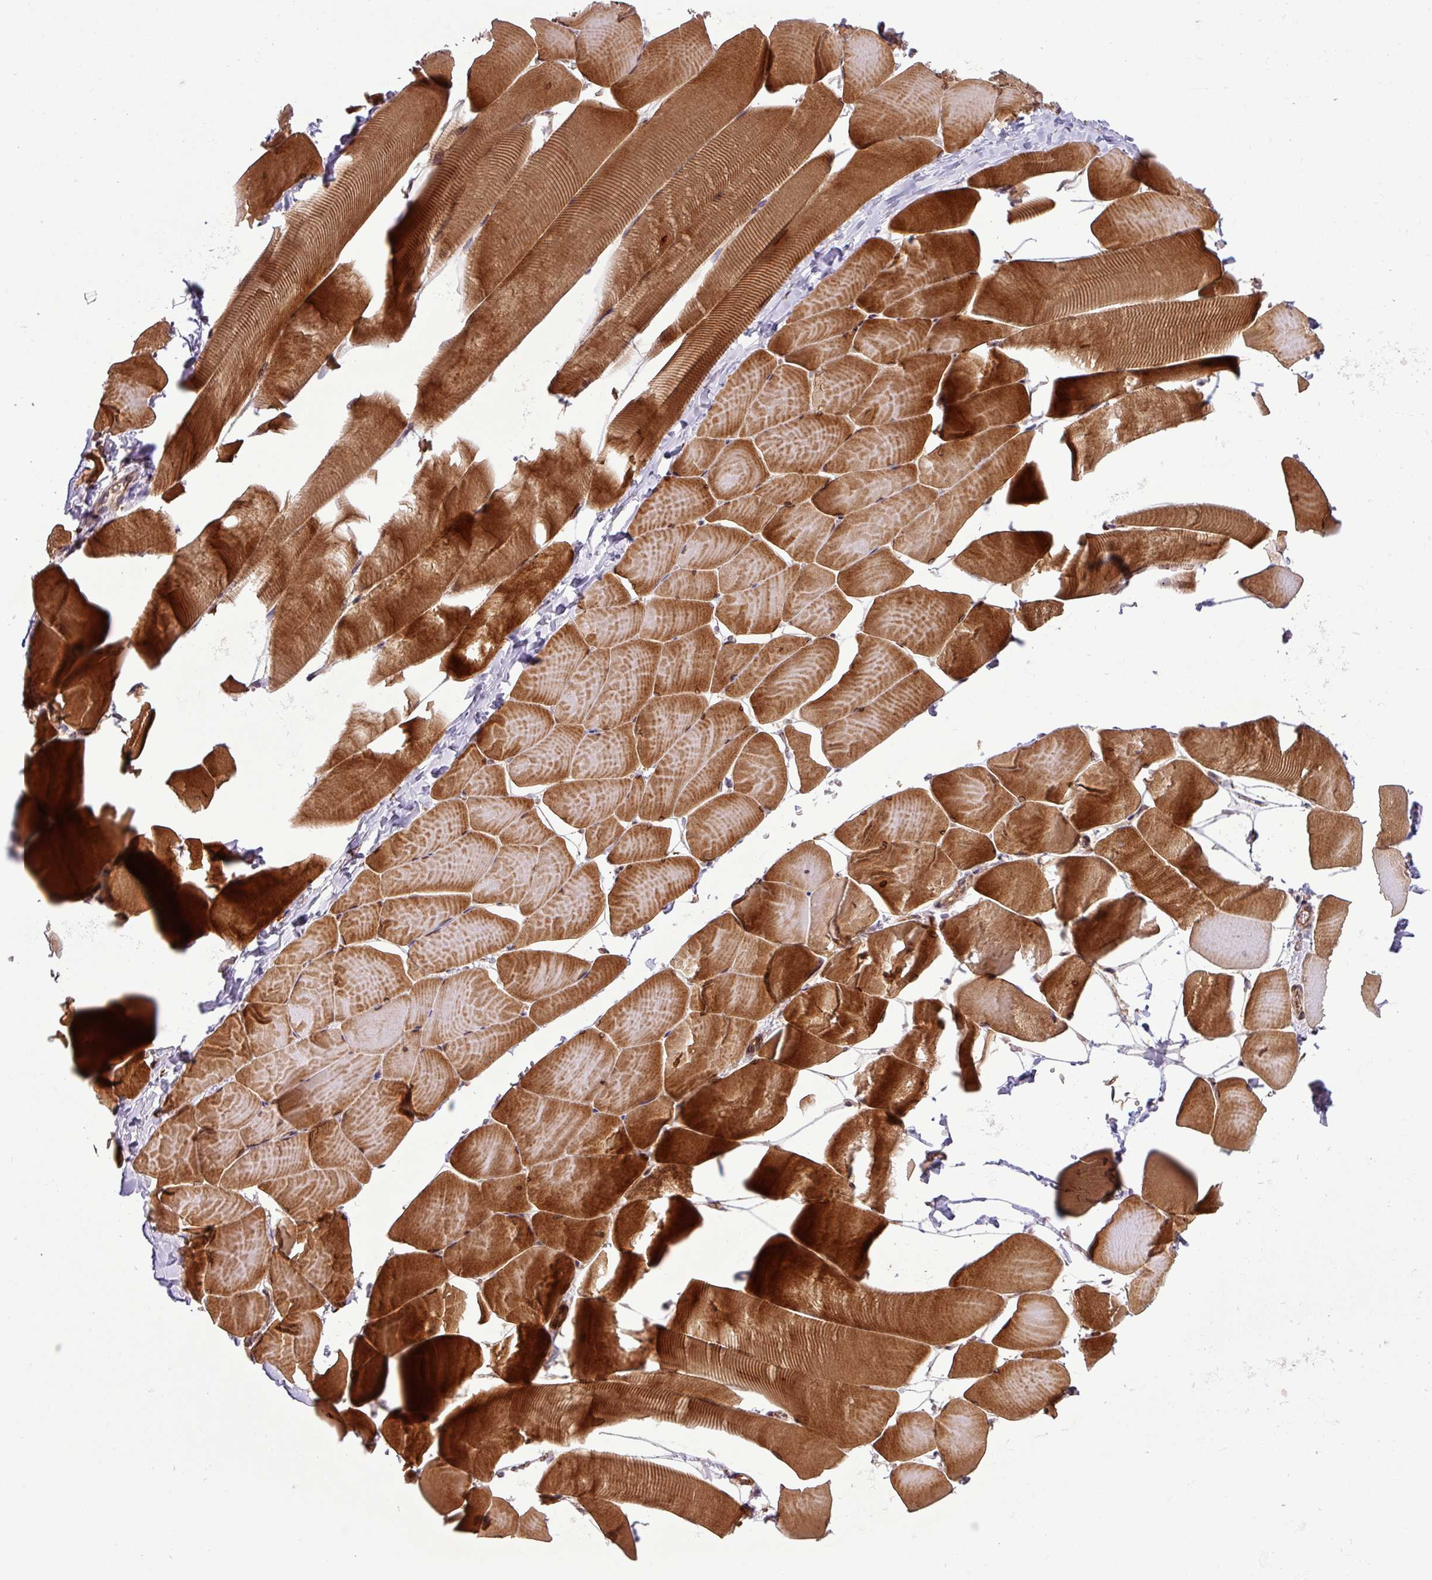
{"staining": {"intensity": "strong", "quantity": ">75%", "location": "cytoplasmic/membranous"}, "tissue": "skeletal muscle", "cell_type": "Myocytes", "image_type": "normal", "snomed": [{"axis": "morphology", "description": "Normal tissue, NOS"}, {"axis": "topography", "description": "Skeletal muscle"}], "caption": "A high-resolution photomicrograph shows immunohistochemistry (IHC) staining of normal skeletal muscle, which reveals strong cytoplasmic/membranous positivity in about >75% of myocytes.", "gene": "ART1", "patient": {"sex": "male", "age": 25}}